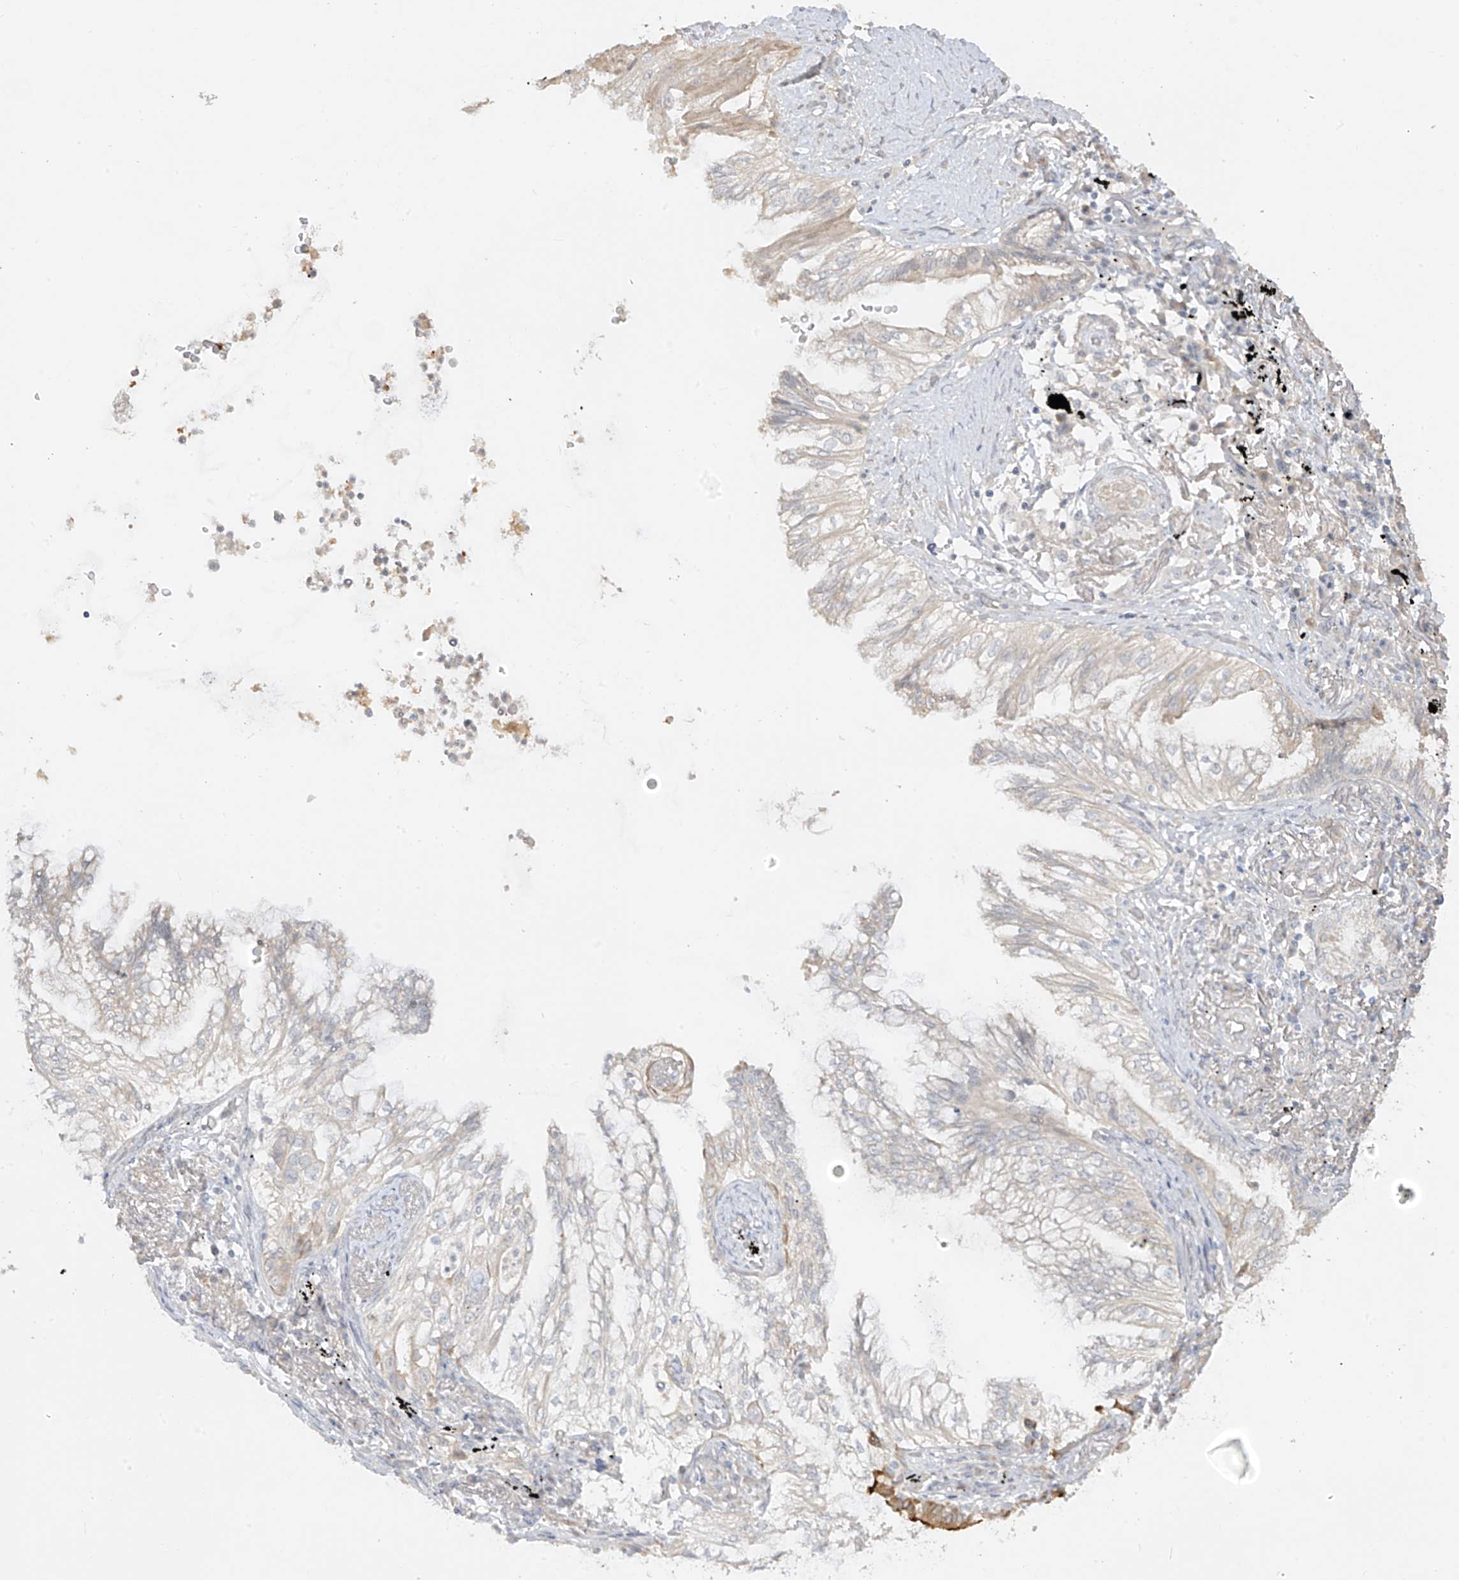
{"staining": {"intensity": "negative", "quantity": "none", "location": "none"}, "tissue": "lung cancer", "cell_type": "Tumor cells", "image_type": "cancer", "snomed": [{"axis": "morphology", "description": "Adenocarcinoma, NOS"}, {"axis": "topography", "description": "Lung"}], "caption": "Tumor cells show no significant protein expression in lung cancer (adenocarcinoma). (DAB (3,3'-diaminobenzidine) immunohistochemistry (IHC) visualized using brightfield microscopy, high magnification).", "gene": "DCDC2", "patient": {"sex": "female", "age": 70}}